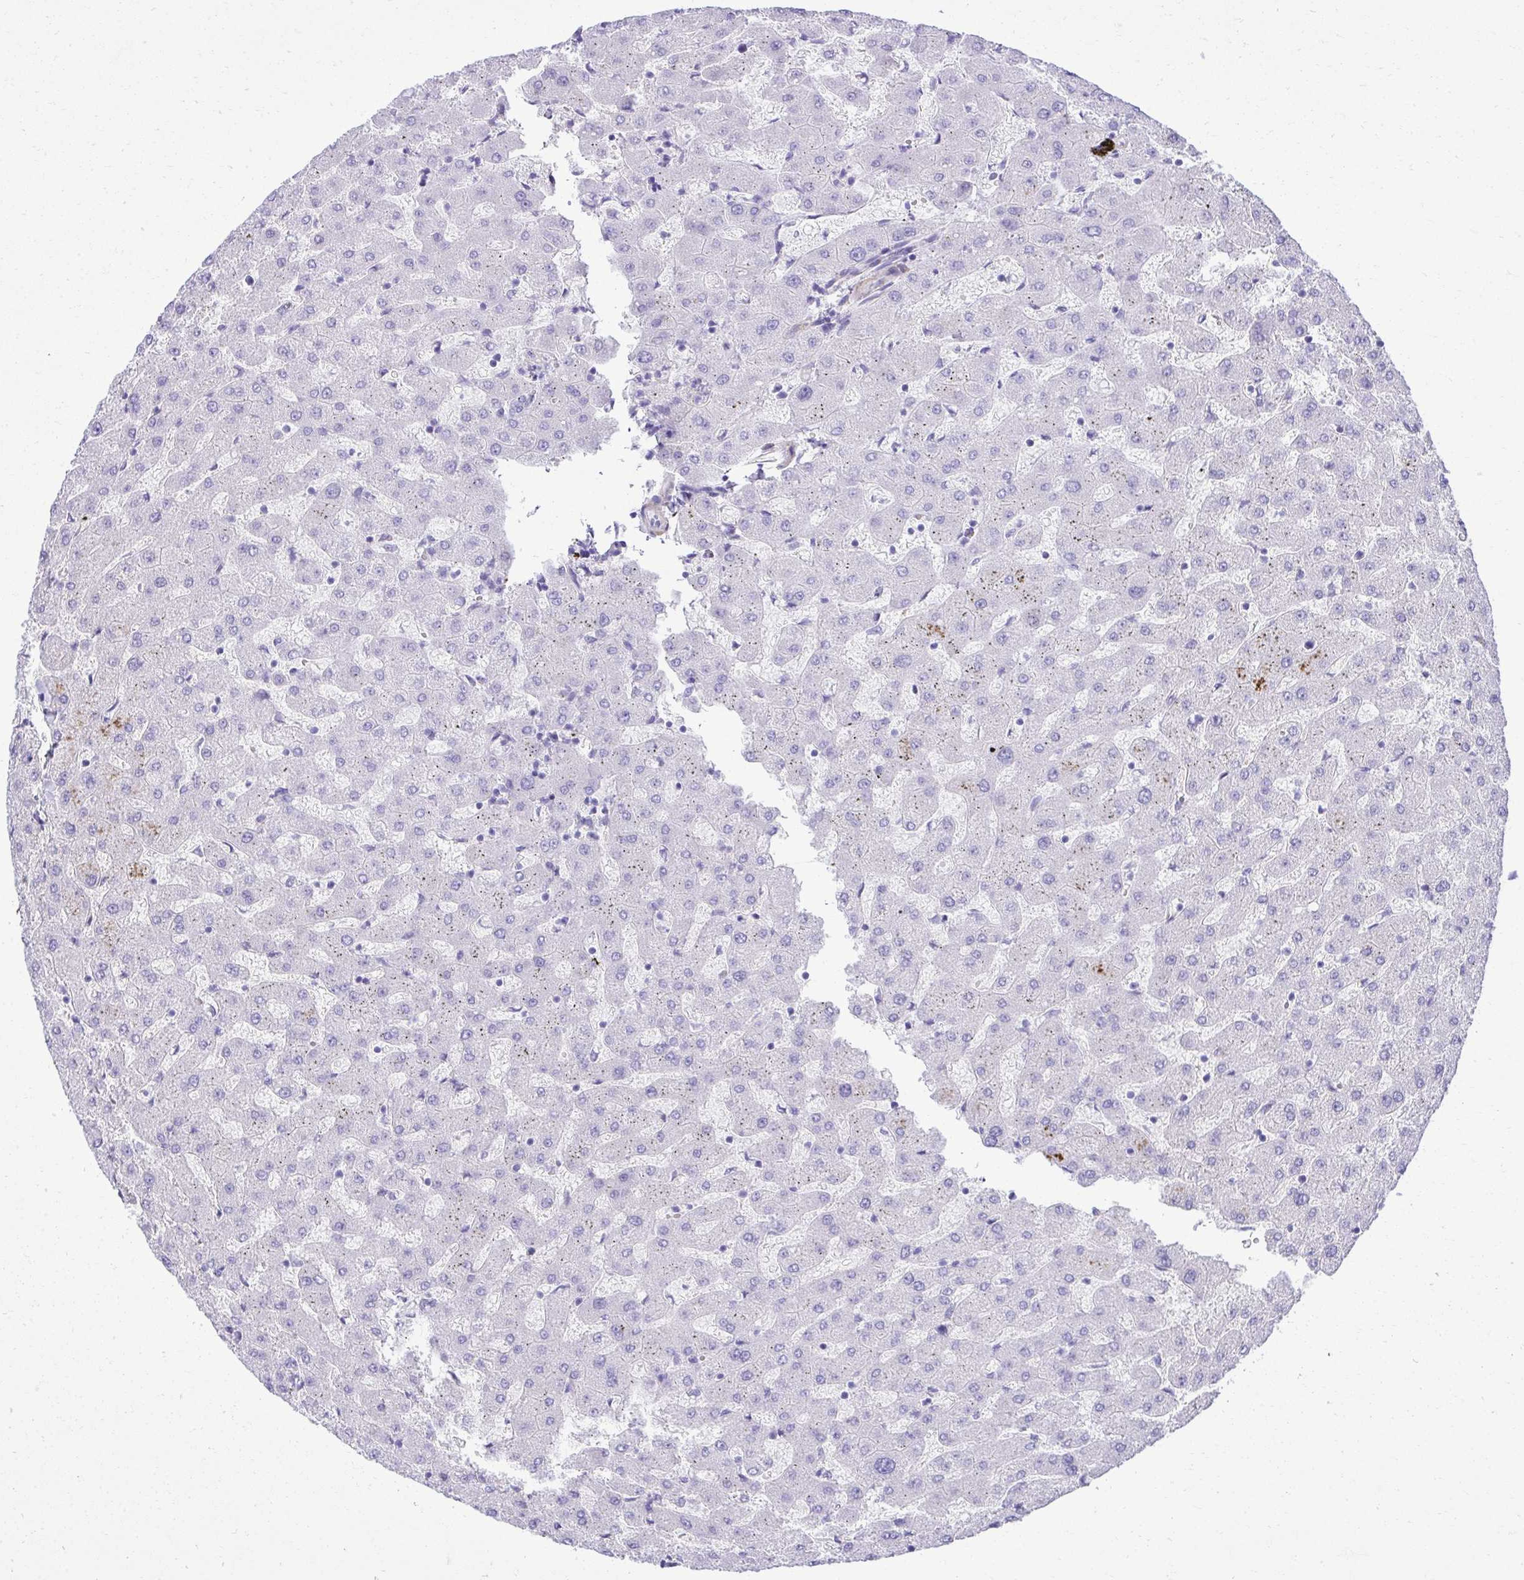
{"staining": {"intensity": "negative", "quantity": "none", "location": "none"}, "tissue": "liver", "cell_type": "Cholangiocytes", "image_type": "normal", "snomed": [{"axis": "morphology", "description": "Normal tissue, NOS"}, {"axis": "topography", "description": "Liver"}], "caption": "IHC histopathology image of benign liver: human liver stained with DAB displays no significant protein expression in cholangiocytes. Nuclei are stained in blue.", "gene": "PITPNM3", "patient": {"sex": "female", "age": 63}}